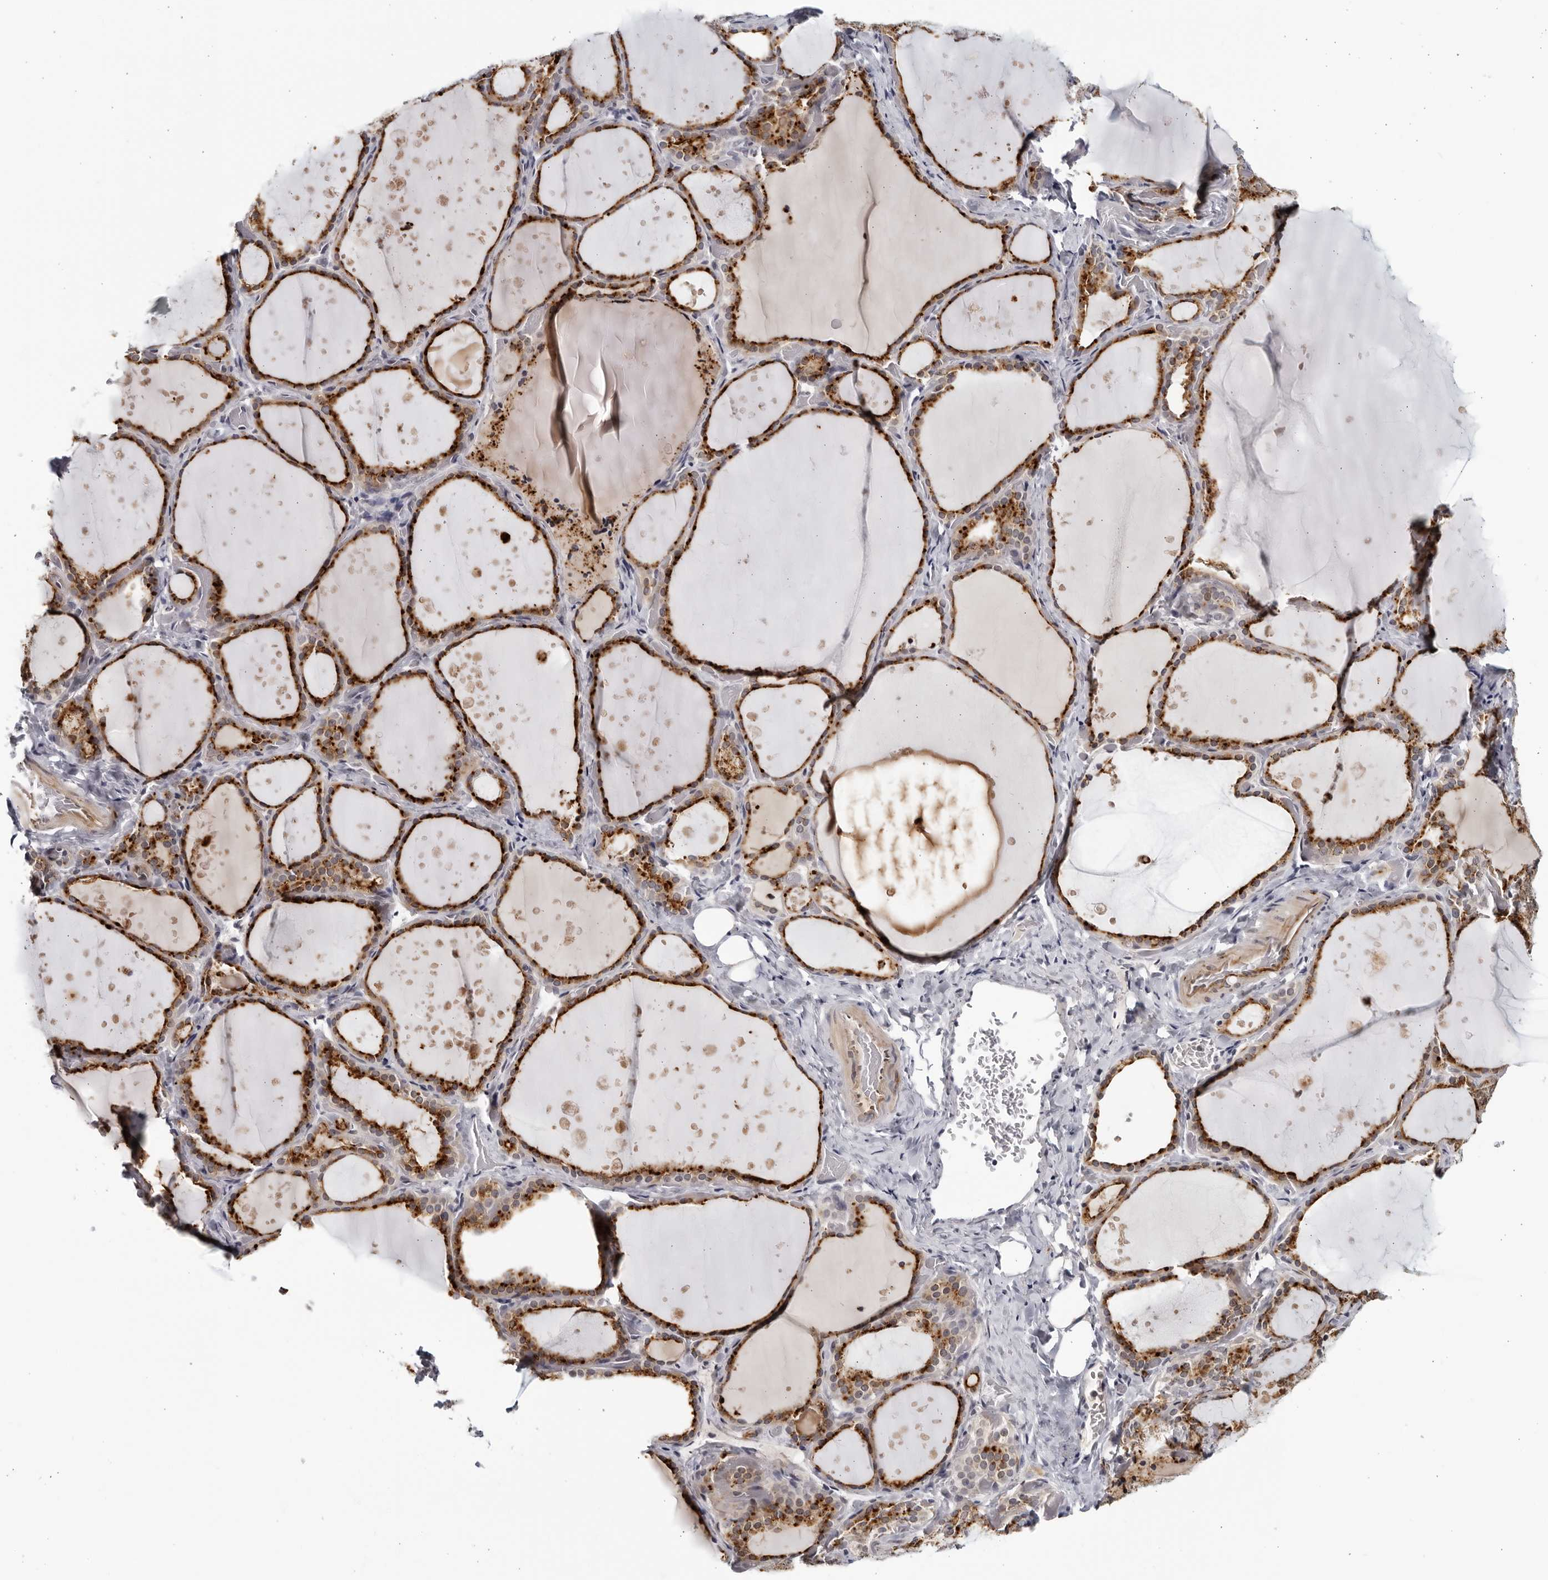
{"staining": {"intensity": "strong", "quantity": ">75%", "location": "cytoplasmic/membranous"}, "tissue": "thyroid gland", "cell_type": "Glandular cells", "image_type": "normal", "snomed": [{"axis": "morphology", "description": "Normal tissue, NOS"}, {"axis": "topography", "description": "Thyroid gland"}], "caption": "Immunohistochemical staining of benign thyroid gland displays strong cytoplasmic/membranous protein staining in about >75% of glandular cells. (brown staining indicates protein expression, while blue staining denotes nuclei).", "gene": "STRADB", "patient": {"sex": "female", "age": 44}}